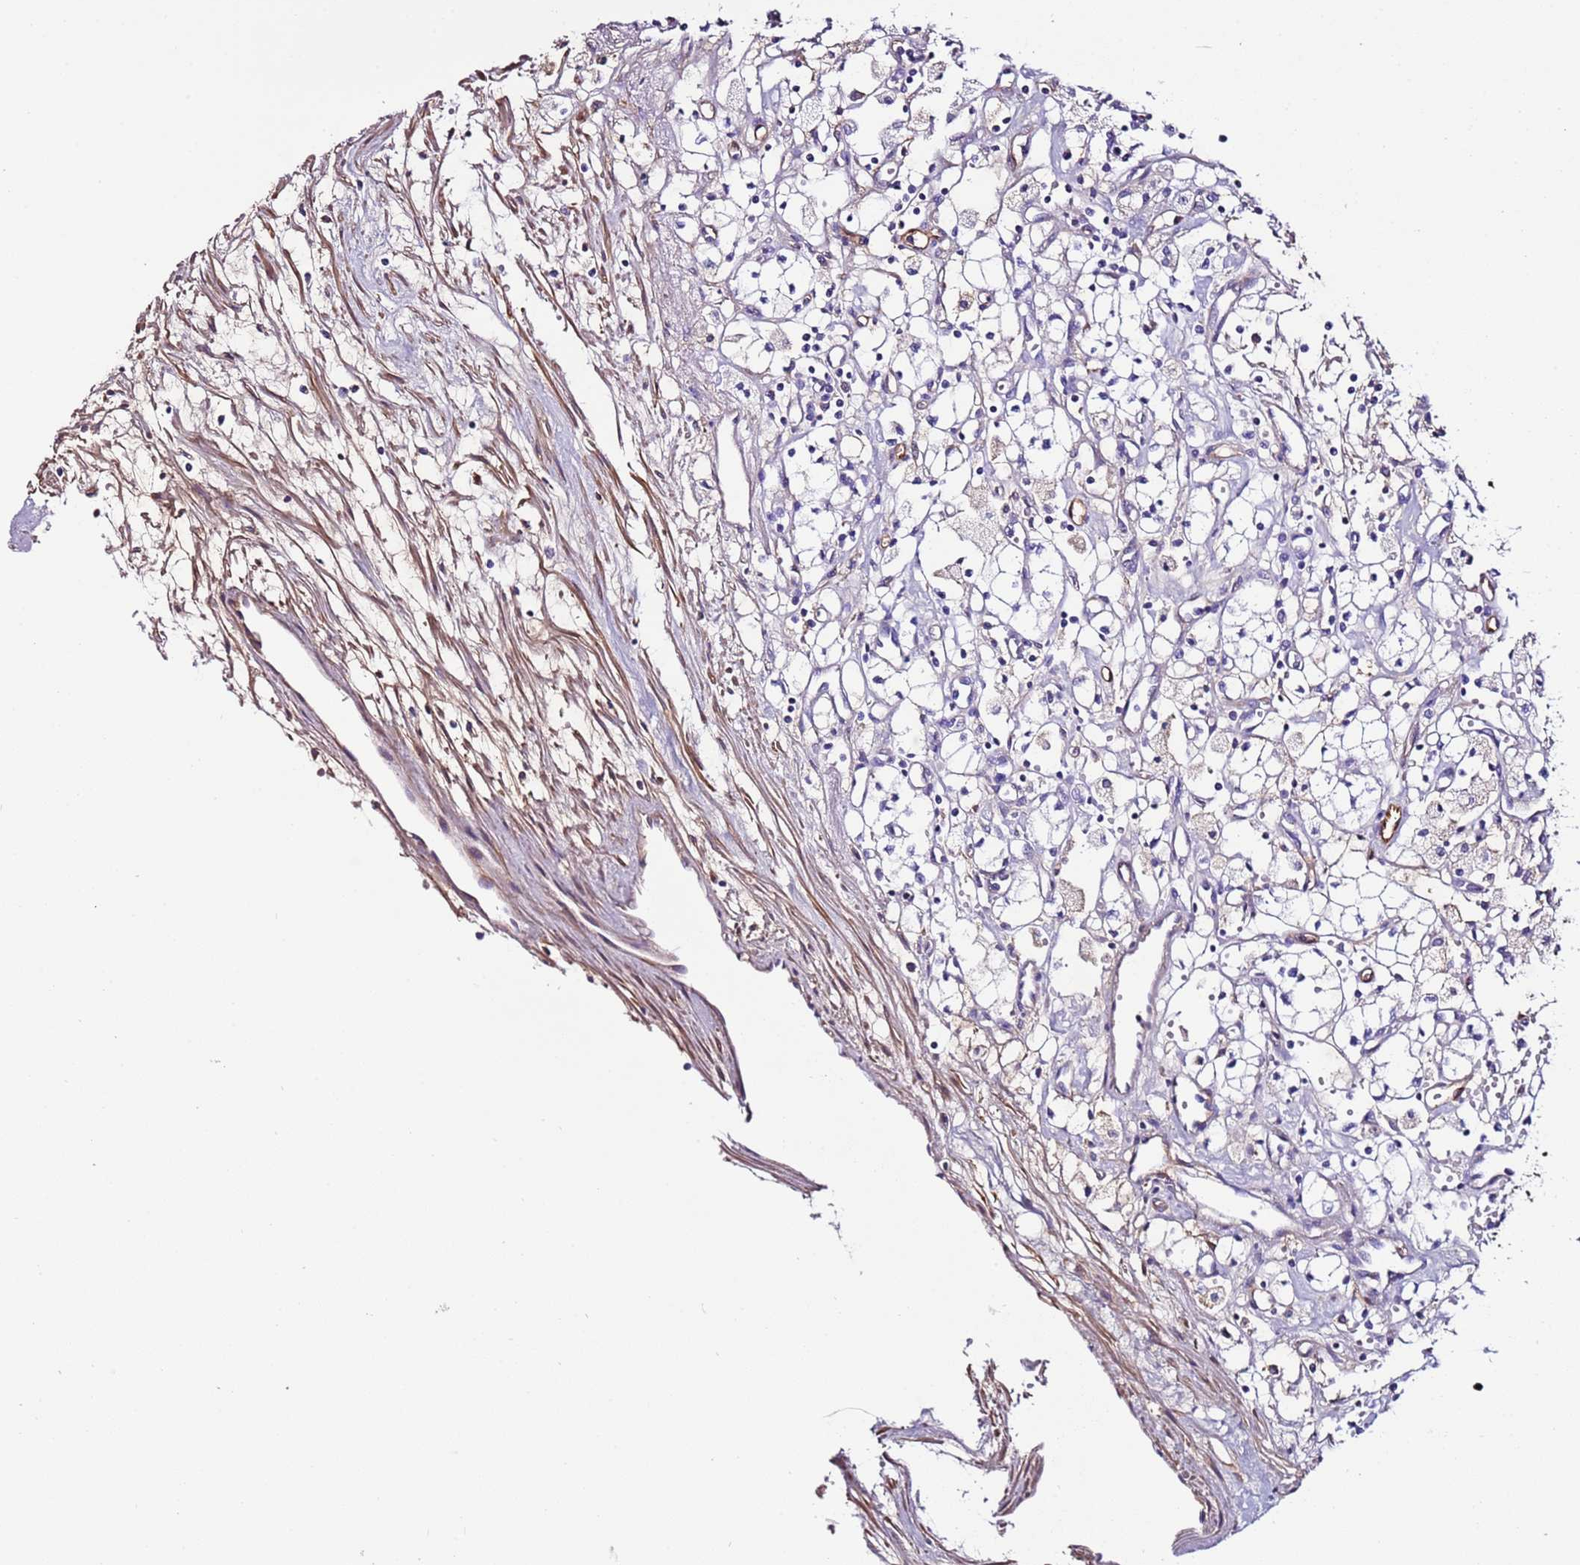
{"staining": {"intensity": "negative", "quantity": "none", "location": "none"}, "tissue": "renal cancer", "cell_type": "Tumor cells", "image_type": "cancer", "snomed": [{"axis": "morphology", "description": "Adenocarcinoma, NOS"}, {"axis": "topography", "description": "Kidney"}], "caption": "A high-resolution photomicrograph shows immunohistochemistry staining of renal cancer, which reveals no significant positivity in tumor cells.", "gene": "FAM174C", "patient": {"sex": "male", "age": 59}}